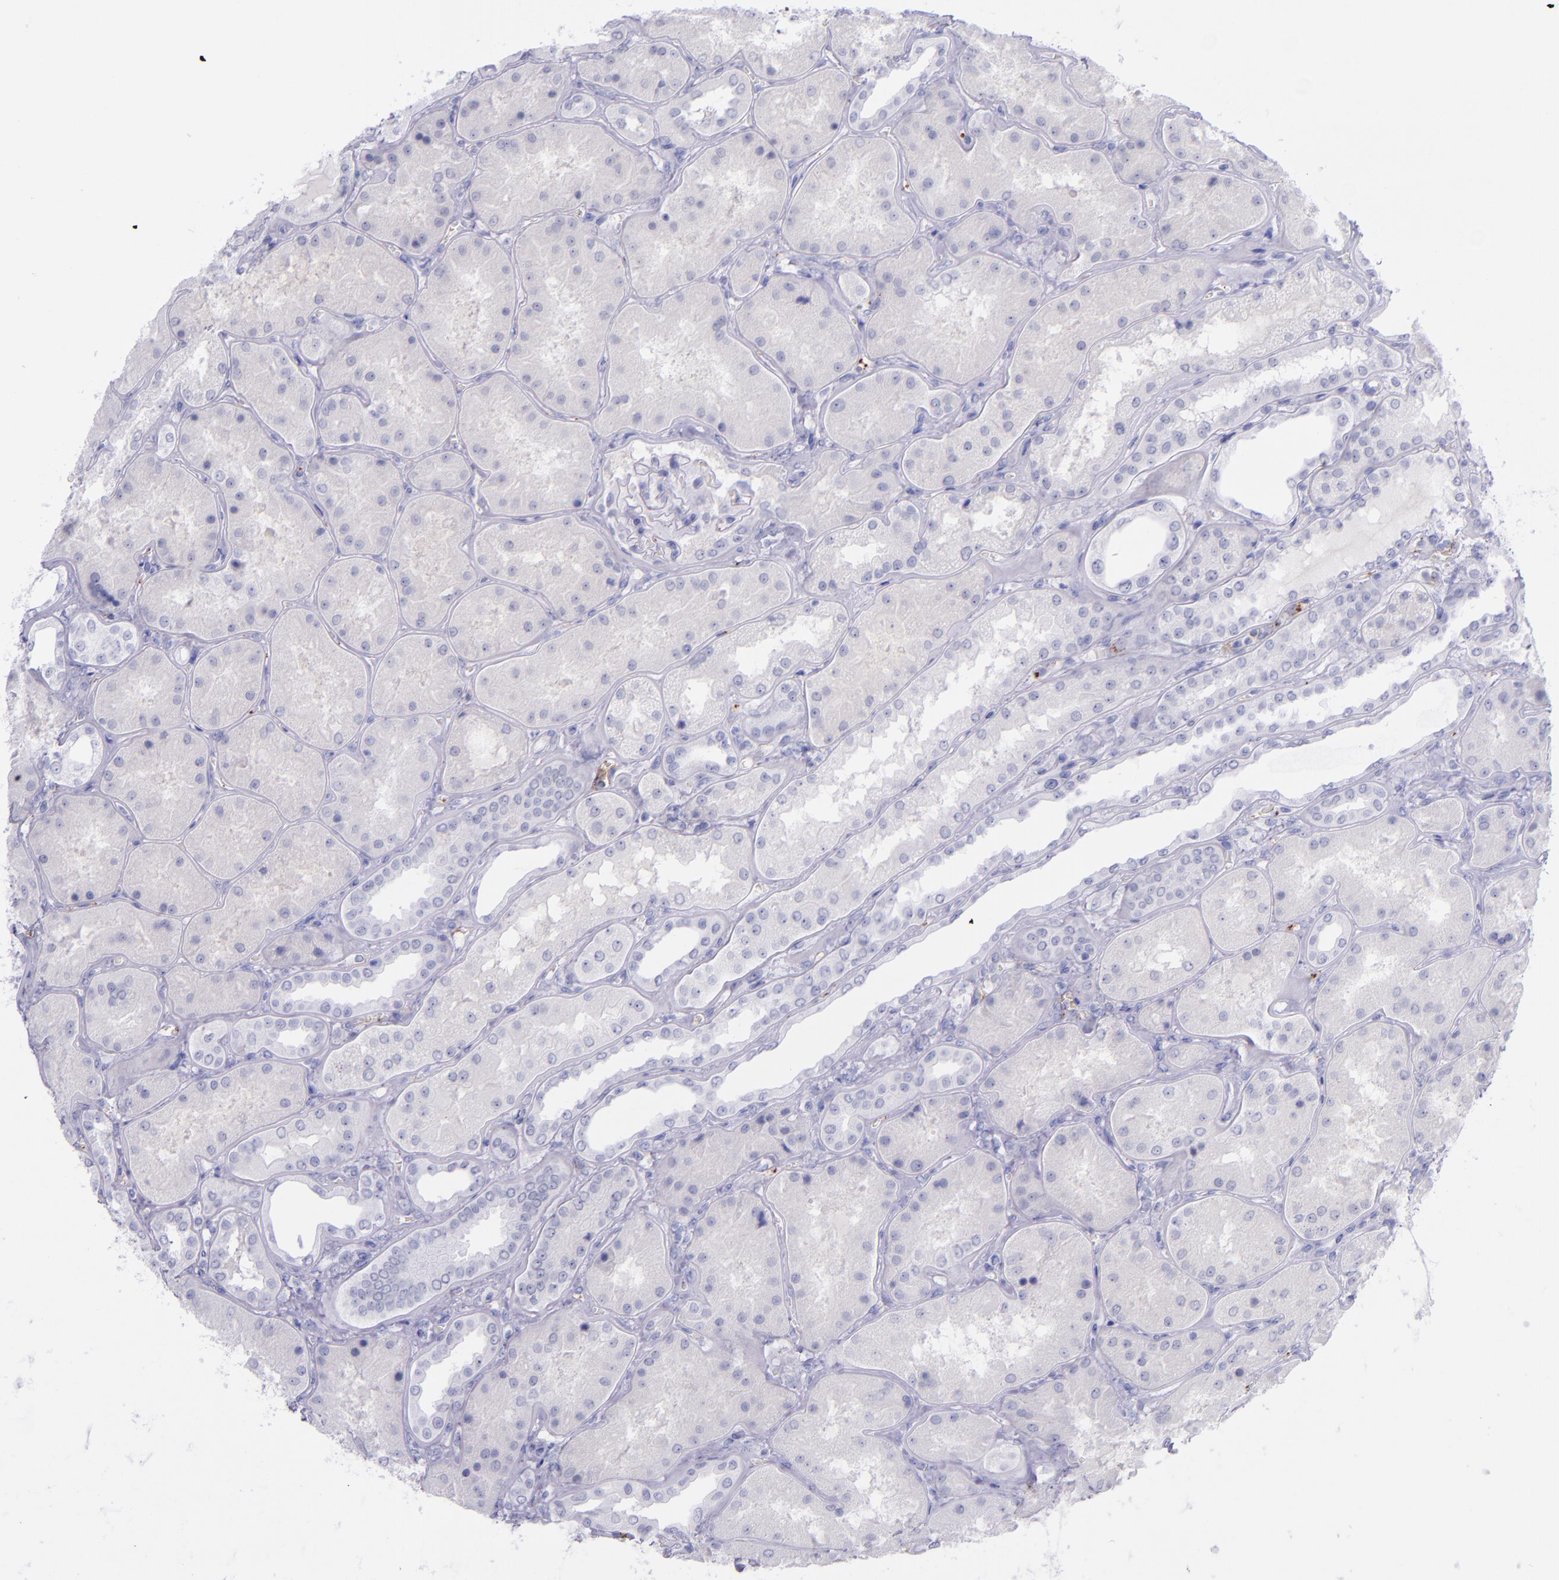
{"staining": {"intensity": "negative", "quantity": "none", "location": "none"}, "tissue": "kidney", "cell_type": "Cells in glomeruli", "image_type": "normal", "snomed": [{"axis": "morphology", "description": "Normal tissue, NOS"}, {"axis": "topography", "description": "Kidney"}], "caption": "Immunohistochemistry (IHC) of benign human kidney displays no expression in cells in glomeruli.", "gene": "SELE", "patient": {"sex": "female", "age": 56}}